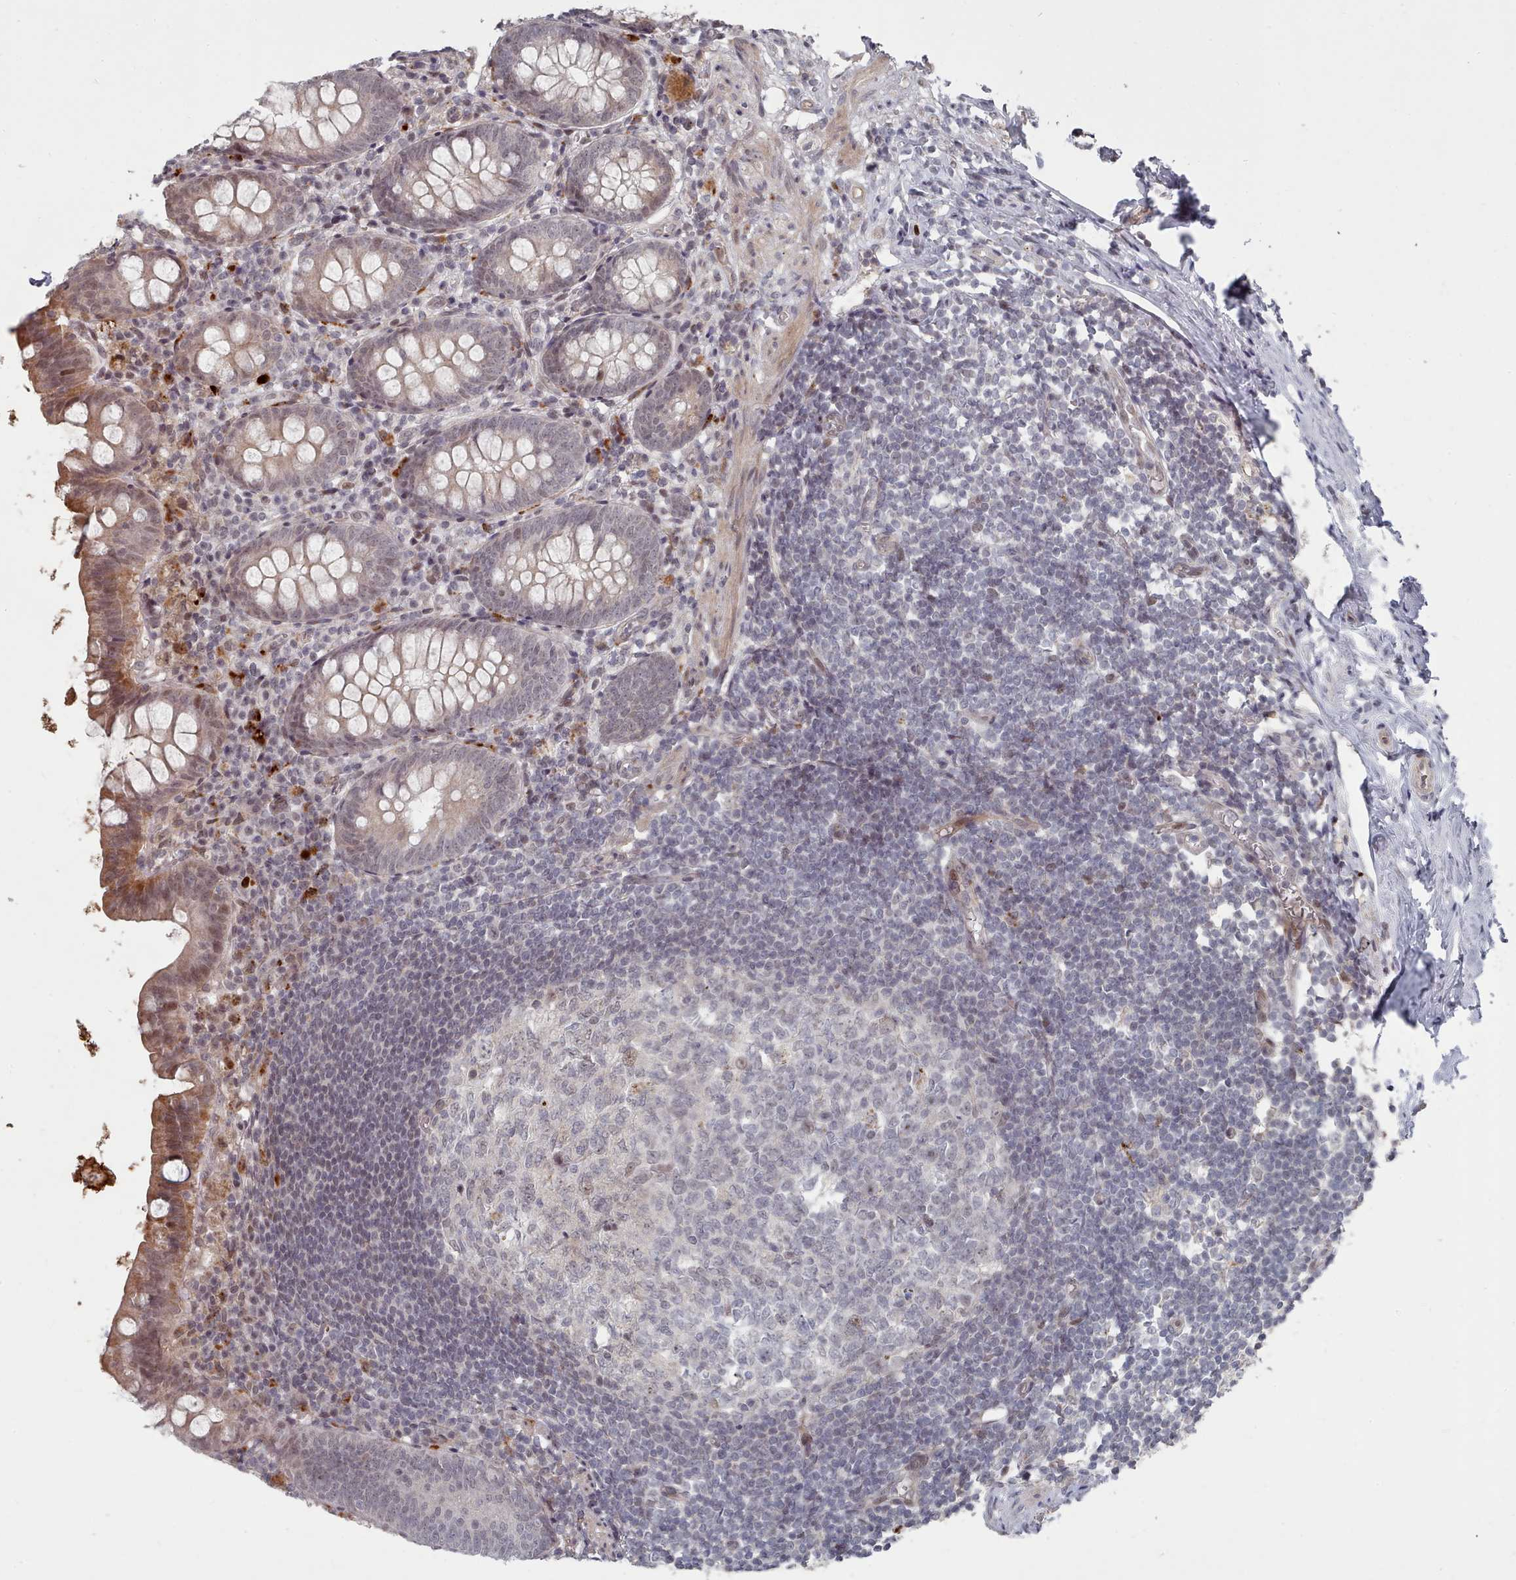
{"staining": {"intensity": "moderate", "quantity": "25%-75%", "location": "cytoplasmic/membranous"}, "tissue": "appendix", "cell_type": "Glandular cells", "image_type": "normal", "snomed": [{"axis": "morphology", "description": "Normal tissue, NOS"}, {"axis": "topography", "description": "Appendix"}], "caption": "Immunohistochemistry (IHC) image of unremarkable appendix stained for a protein (brown), which shows medium levels of moderate cytoplasmic/membranous positivity in about 25%-75% of glandular cells.", "gene": "CPSF4", "patient": {"sex": "female", "age": 51}}